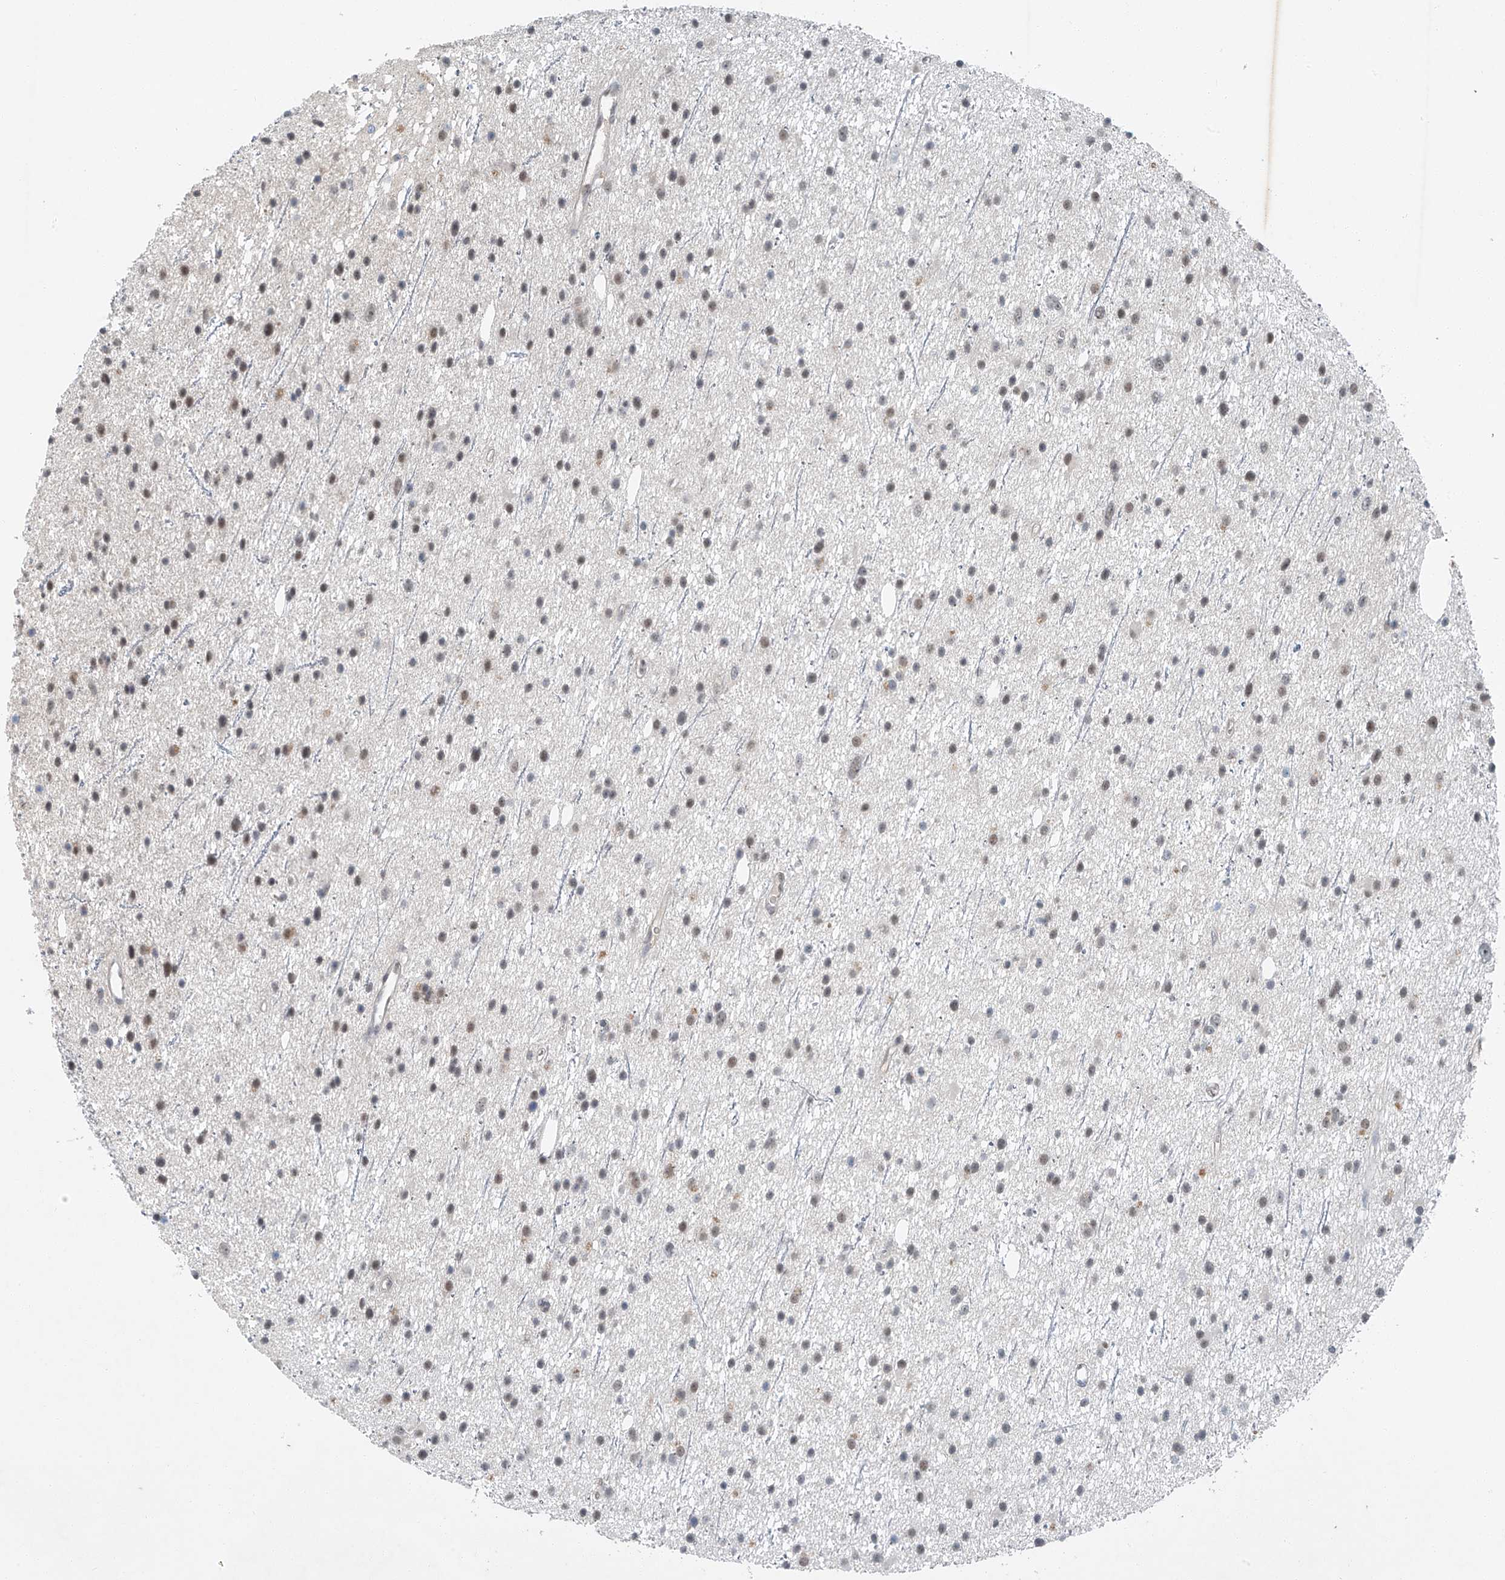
{"staining": {"intensity": "weak", "quantity": "25%-75%", "location": "nuclear"}, "tissue": "glioma", "cell_type": "Tumor cells", "image_type": "cancer", "snomed": [{"axis": "morphology", "description": "Glioma, malignant, Low grade"}, {"axis": "topography", "description": "Cerebral cortex"}], "caption": "The photomicrograph exhibits staining of glioma, revealing weak nuclear protein staining (brown color) within tumor cells.", "gene": "TAF8", "patient": {"sex": "female", "age": 39}}